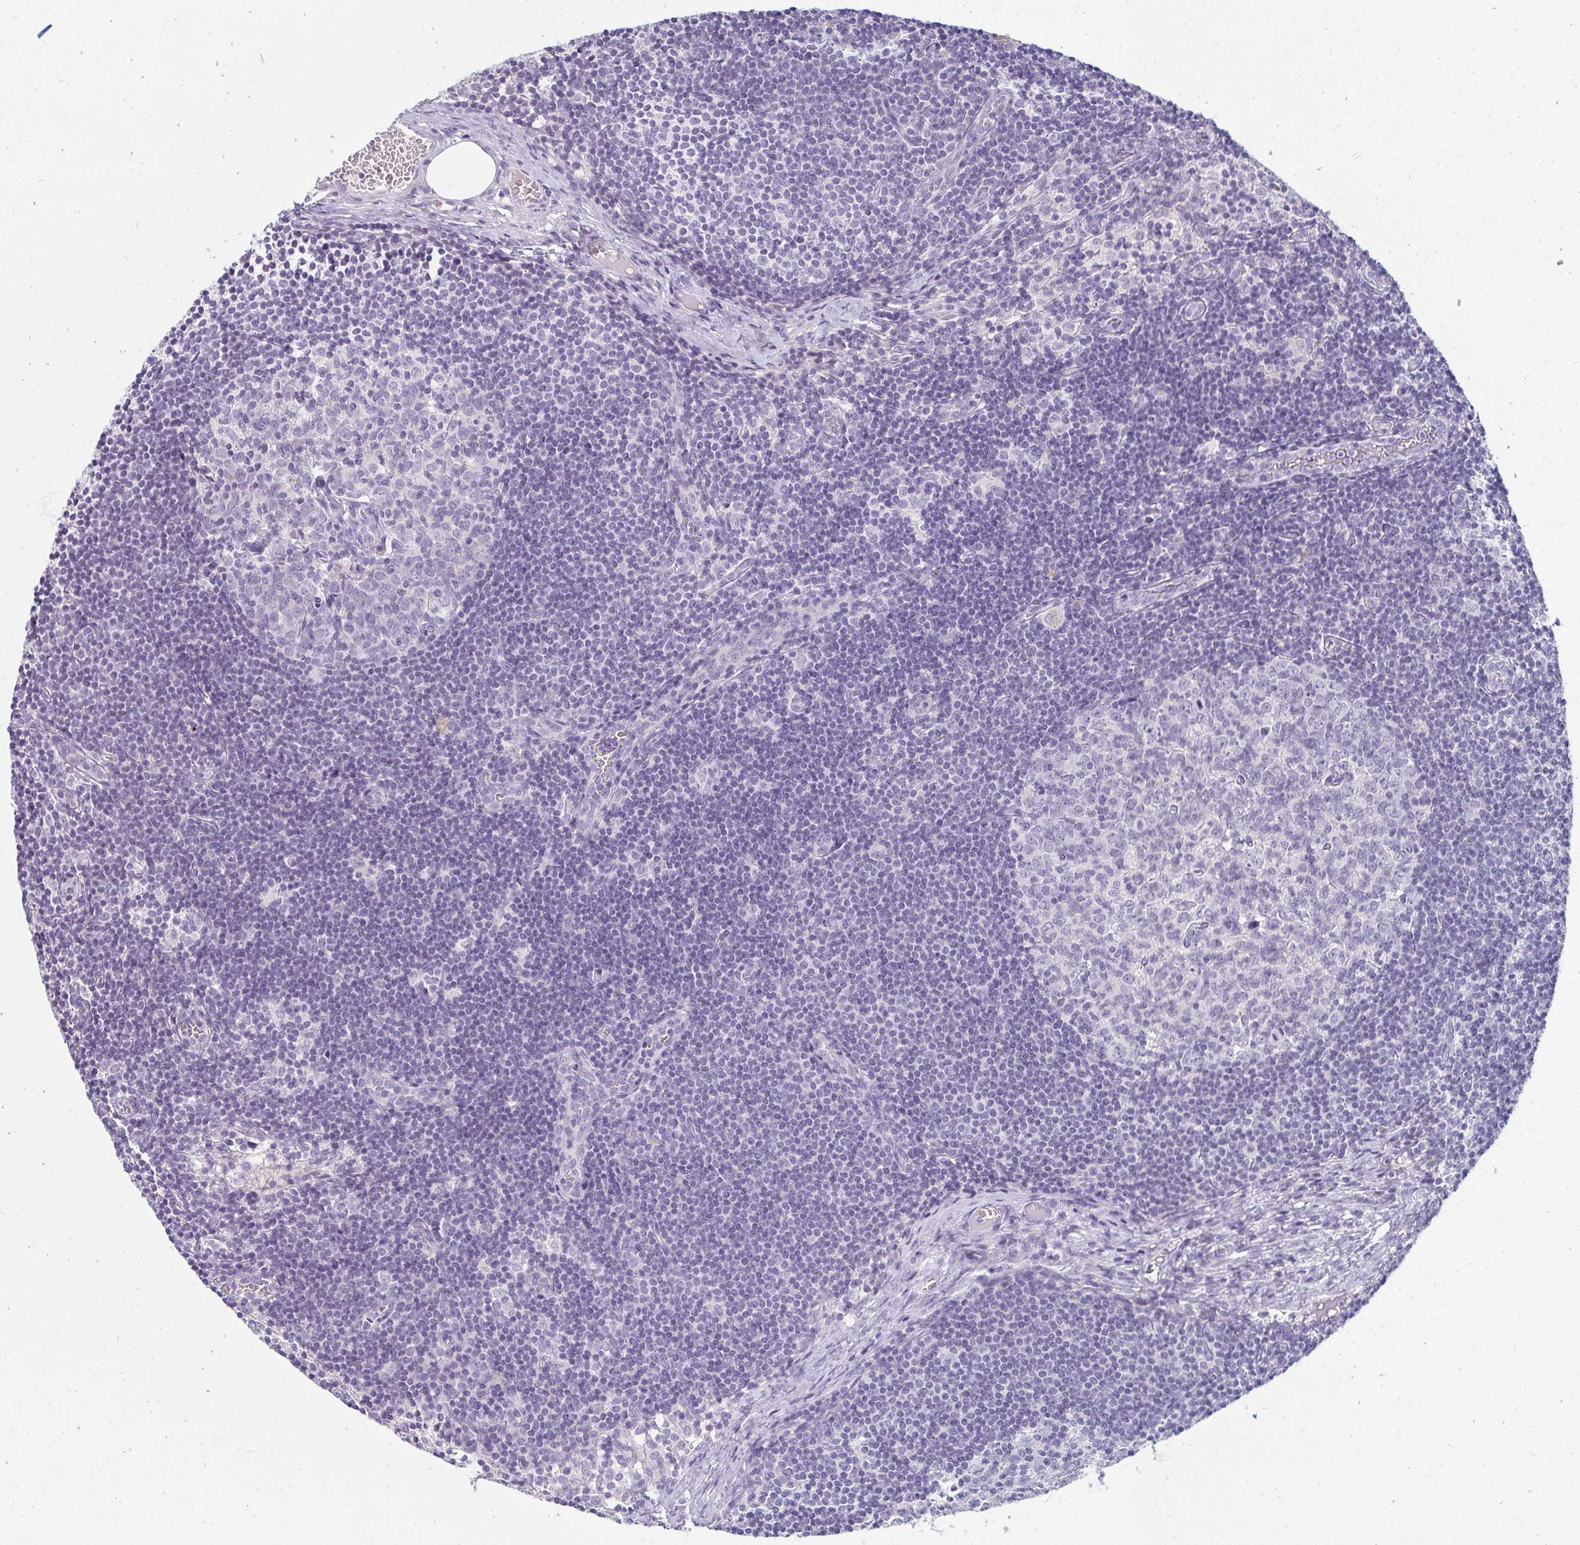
{"staining": {"intensity": "negative", "quantity": "none", "location": "none"}, "tissue": "lymph node", "cell_type": "Germinal center cells", "image_type": "normal", "snomed": [{"axis": "morphology", "description": "Normal tissue, NOS"}, {"axis": "topography", "description": "Lymph node"}], "caption": "The histopathology image exhibits no significant expression in germinal center cells of lymph node. (Stains: DAB (3,3'-diaminobenzidine) immunohistochemistry with hematoxylin counter stain, Microscopy: brightfield microscopy at high magnification).", "gene": "PPP1R3G", "patient": {"sex": "female", "age": 31}}